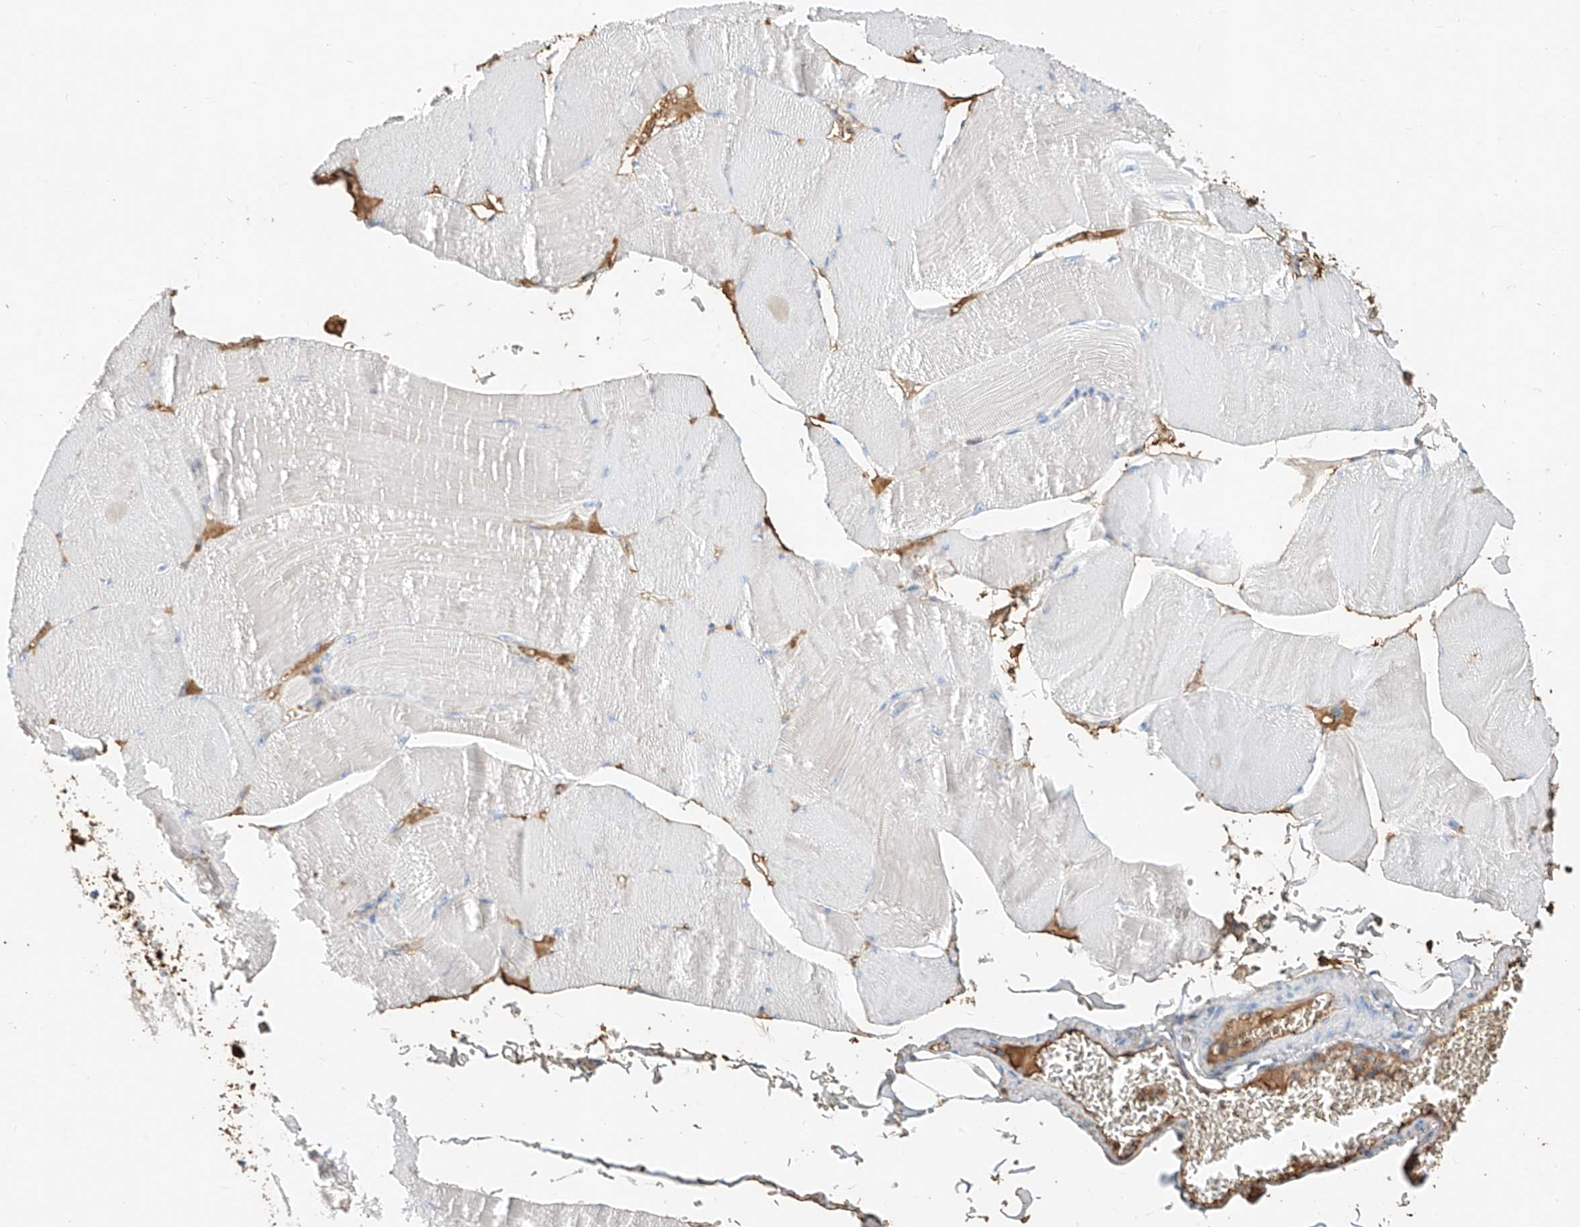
{"staining": {"intensity": "negative", "quantity": "none", "location": "none"}, "tissue": "skeletal muscle", "cell_type": "Myocytes", "image_type": "normal", "snomed": [{"axis": "morphology", "description": "Normal tissue, NOS"}, {"axis": "morphology", "description": "Basal cell carcinoma"}, {"axis": "topography", "description": "Skeletal muscle"}], "caption": "An immunohistochemistry (IHC) histopathology image of benign skeletal muscle is shown. There is no staining in myocytes of skeletal muscle.", "gene": "ZFP30", "patient": {"sex": "female", "age": 64}}